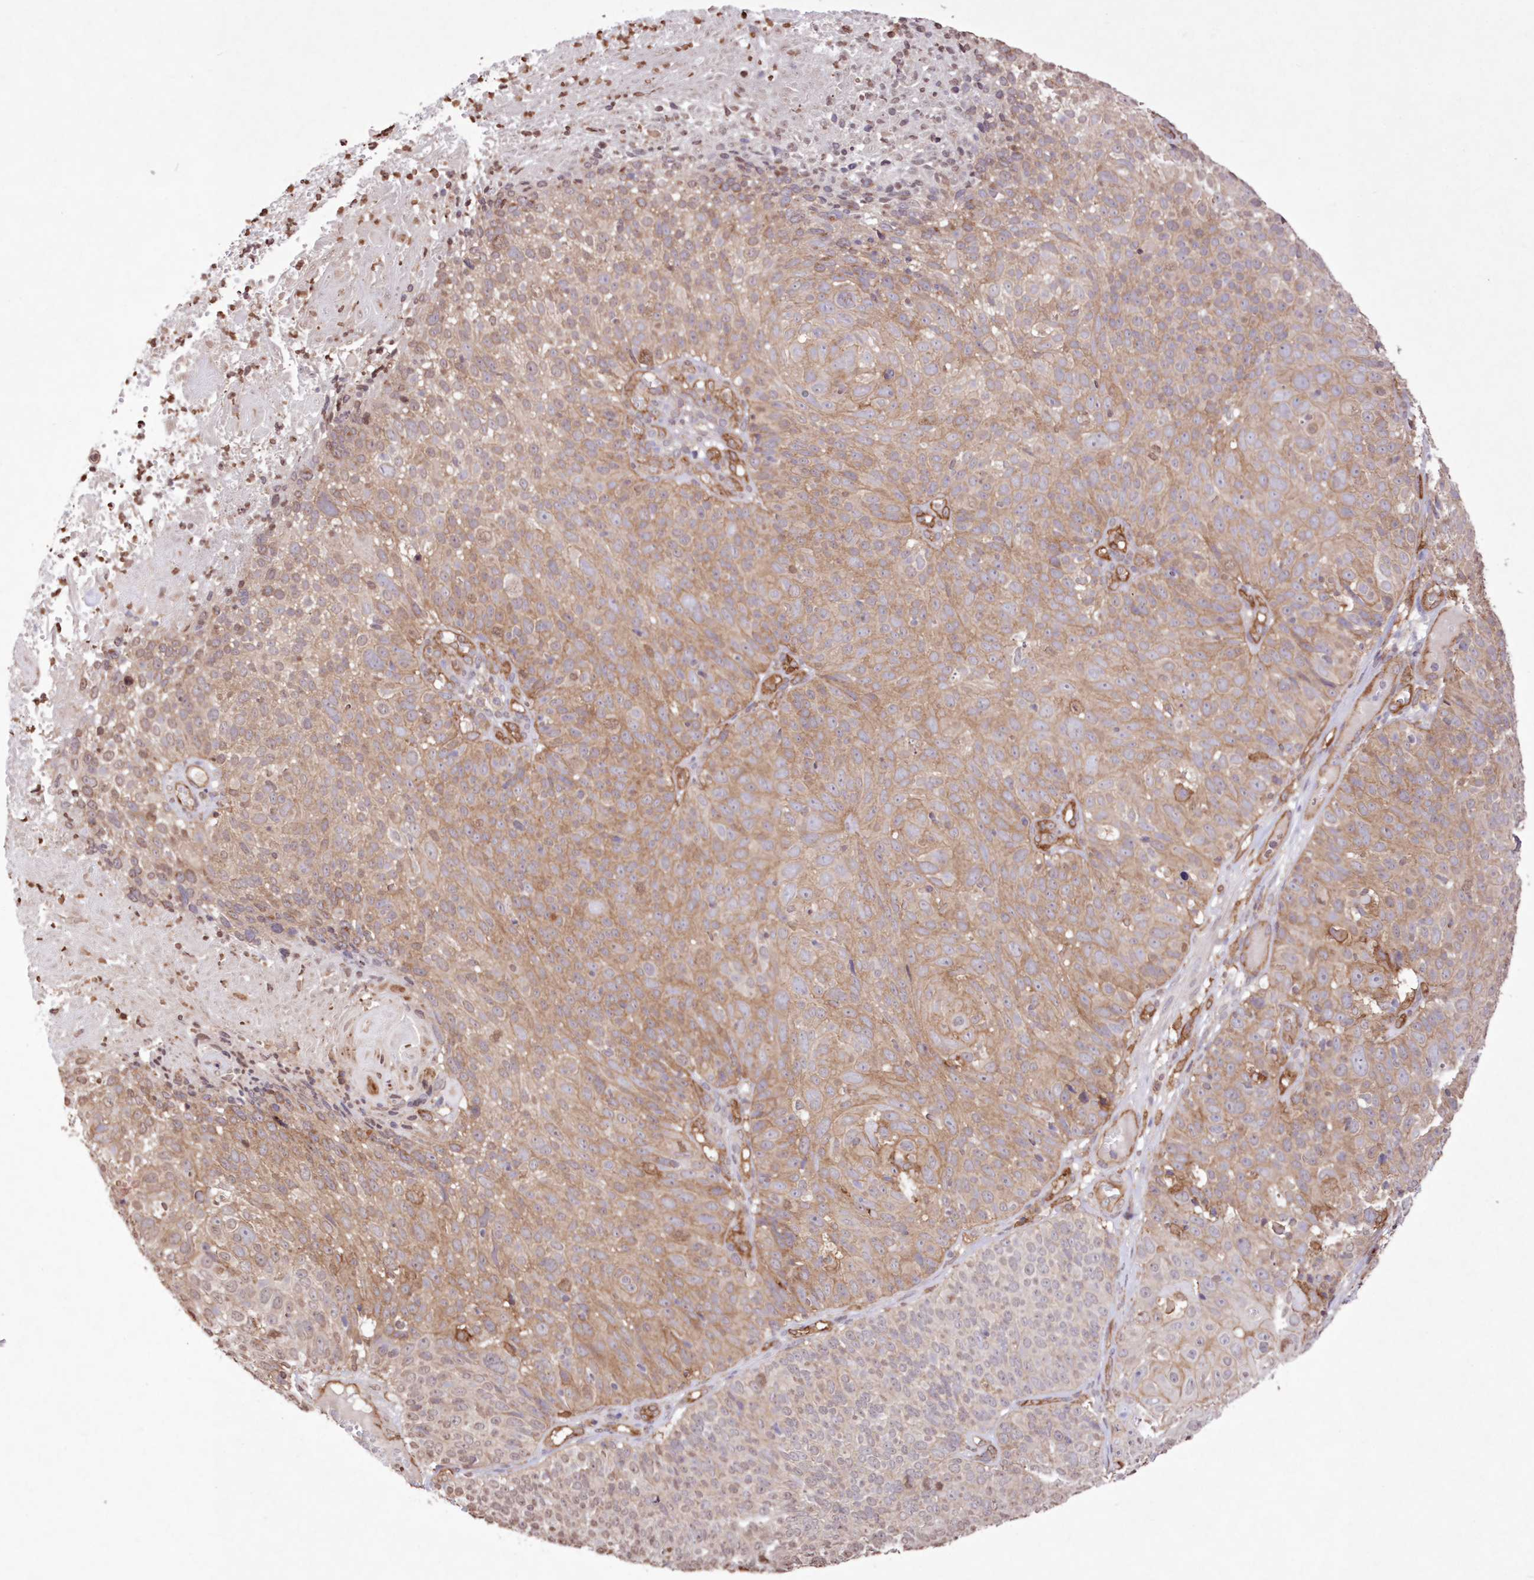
{"staining": {"intensity": "weak", "quantity": ">75%", "location": "cytoplasmic/membranous"}, "tissue": "cervical cancer", "cell_type": "Tumor cells", "image_type": "cancer", "snomed": [{"axis": "morphology", "description": "Squamous cell carcinoma, NOS"}, {"axis": "topography", "description": "Cervix"}], "caption": "A brown stain labels weak cytoplasmic/membranous expression of a protein in cervical cancer (squamous cell carcinoma) tumor cells.", "gene": "FCHO2", "patient": {"sex": "female", "age": 74}}